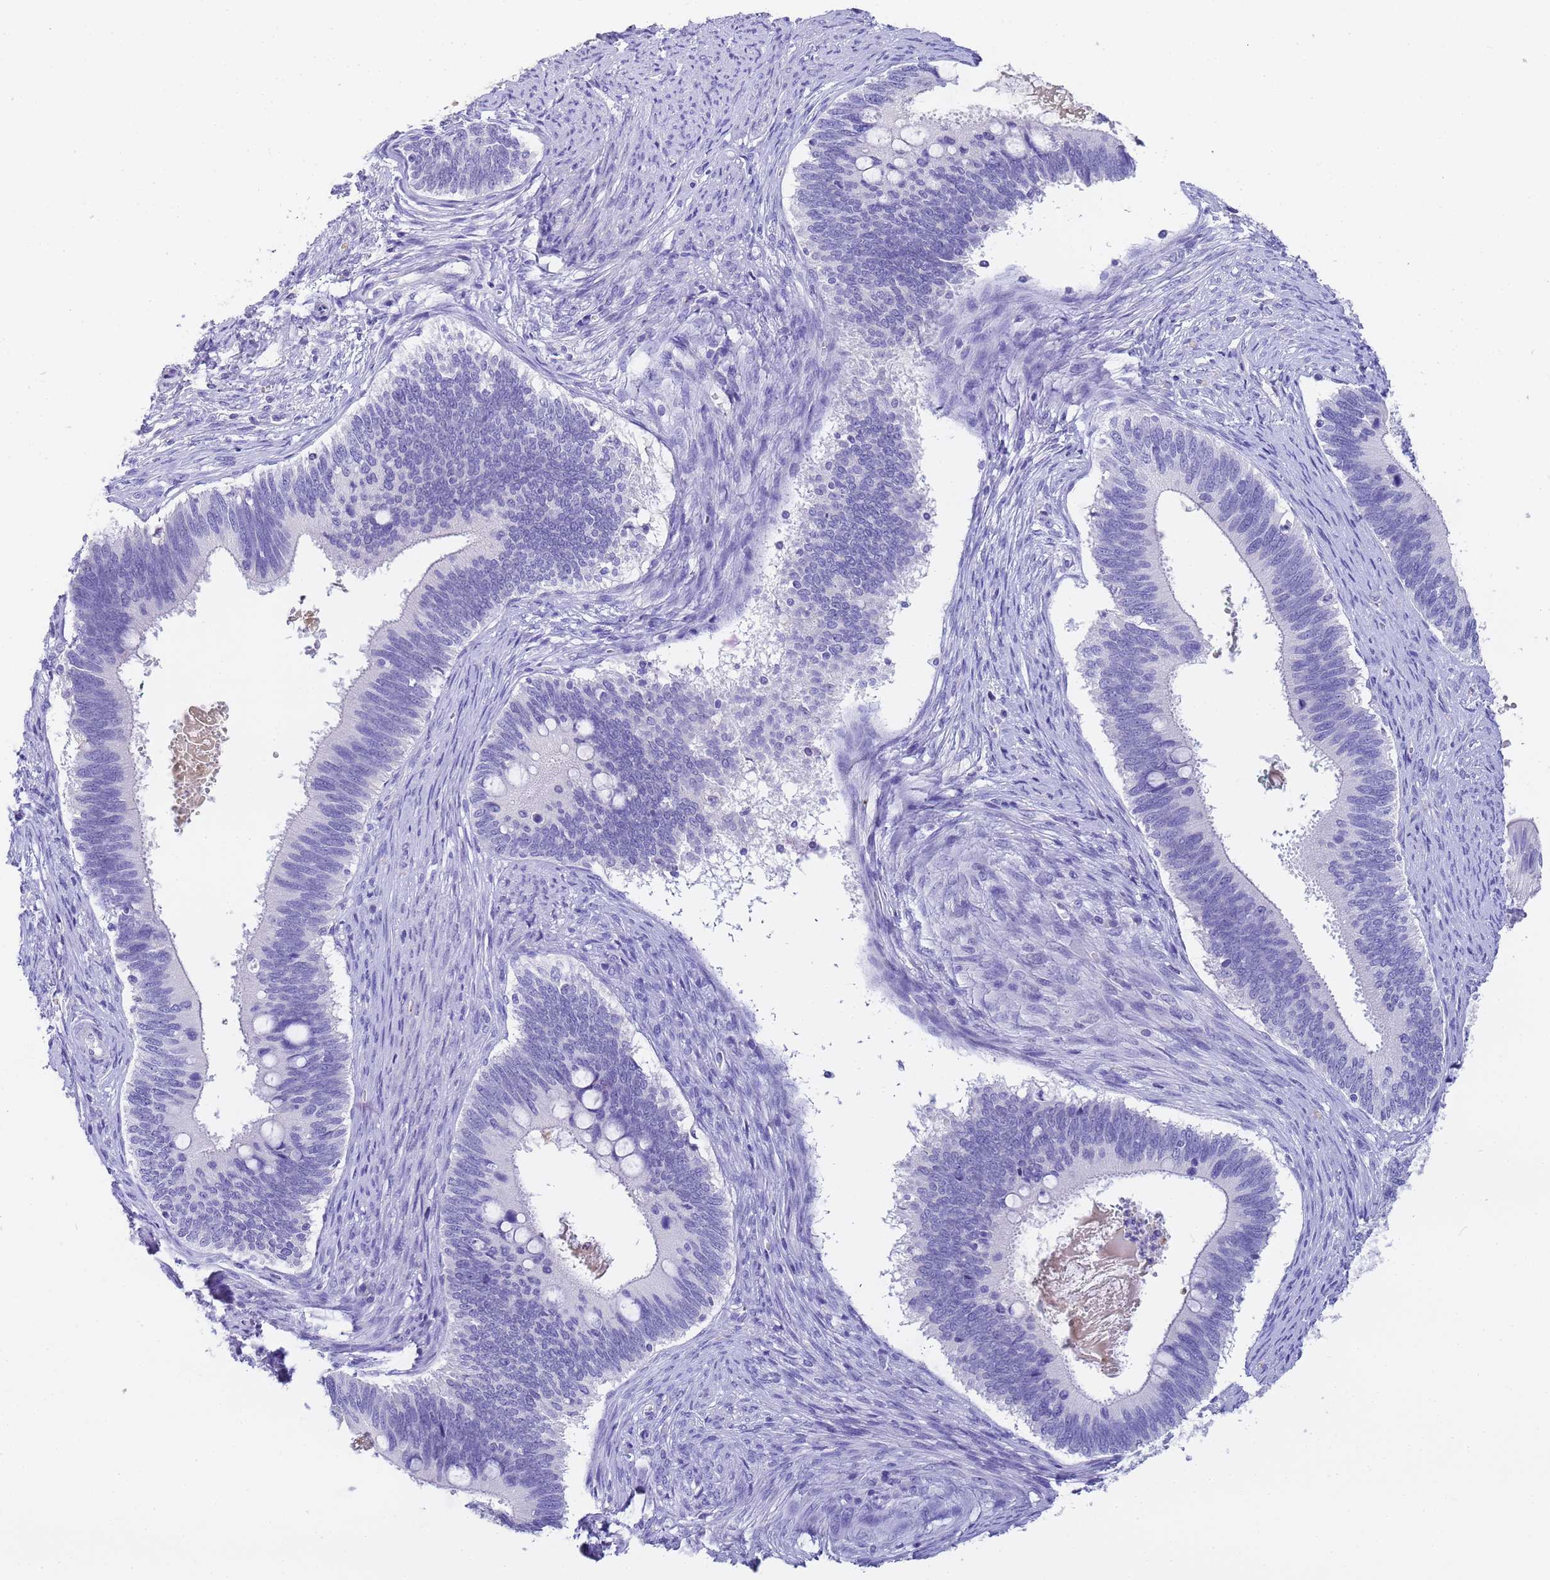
{"staining": {"intensity": "negative", "quantity": "none", "location": "none"}, "tissue": "cervical cancer", "cell_type": "Tumor cells", "image_type": "cancer", "snomed": [{"axis": "morphology", "description": "Adenocarcinoma, NOS"}, {"axis": "topography", "description": "Cervix"}], "caption": "DAB immunohistochemical staining of human adenocarcinoma (cervical) demonstrates no significant staining in tumor cells.", "gene": "CFHR2", "patient": {"sex": "female", "age": 42}}